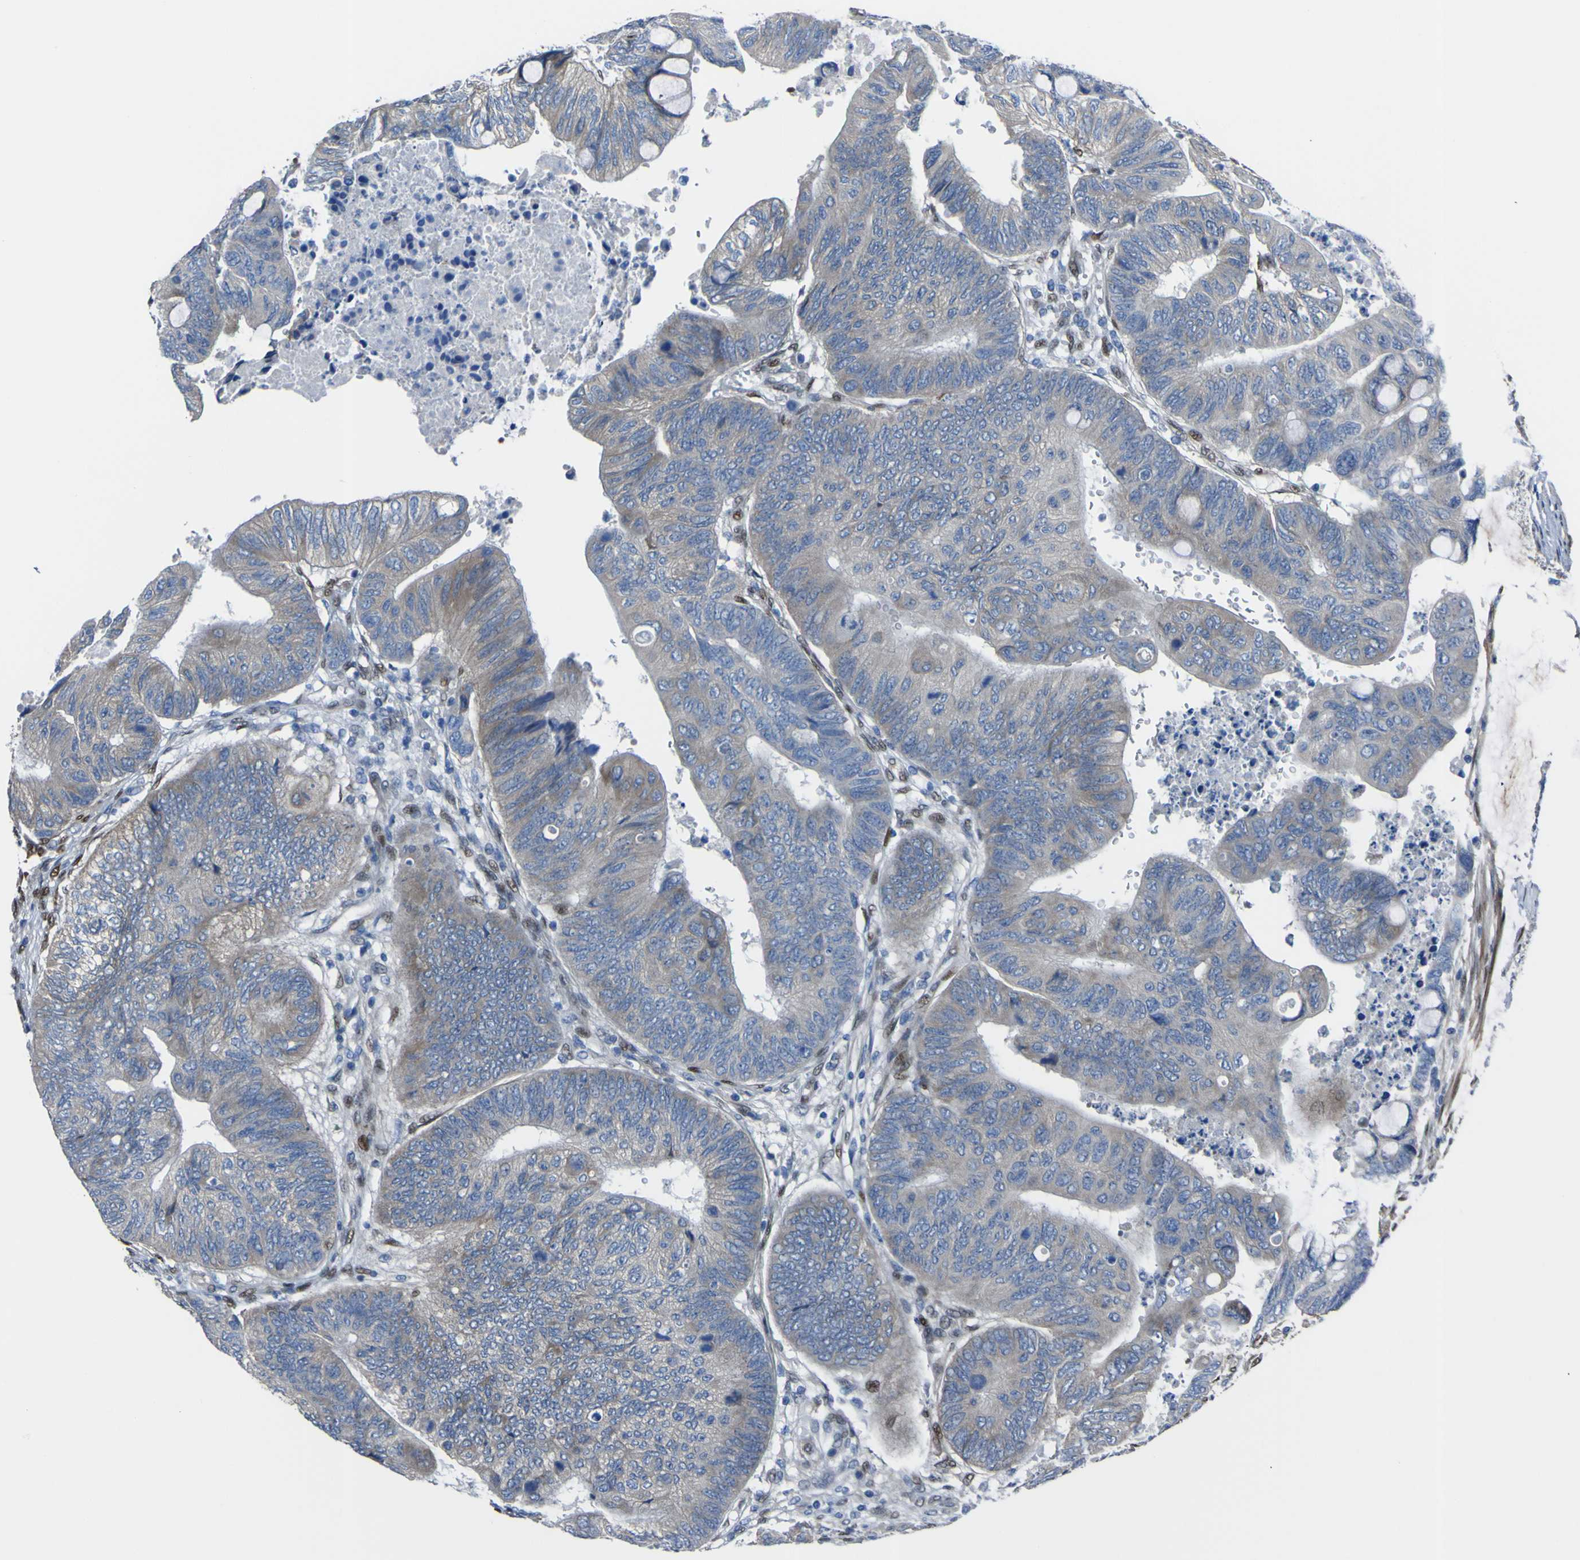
{"staining": {"intensity": "negative", "quantity": "none", "location": "none"}, "tissue": "colorectal cancer", "cell_type": "Tumor cells", "image_type": "cancer", "snomed": [{"axis": "morphology", "description": "Normal tissue, NOS"}, {"axis": "morphology", "description": "Adenocarcinoma, NOS"}, {"axis": "topography", "description": "Rectum"}, {"axis": "topography", "description": "Peripheral nerve tissue"}], "caption": "Human colorectal adenocarcinoma stained for a protein using IHC shows no staining in tumor cells.", "gene": "LRRN1", "patient": {"sex": "male", "age": 92}}